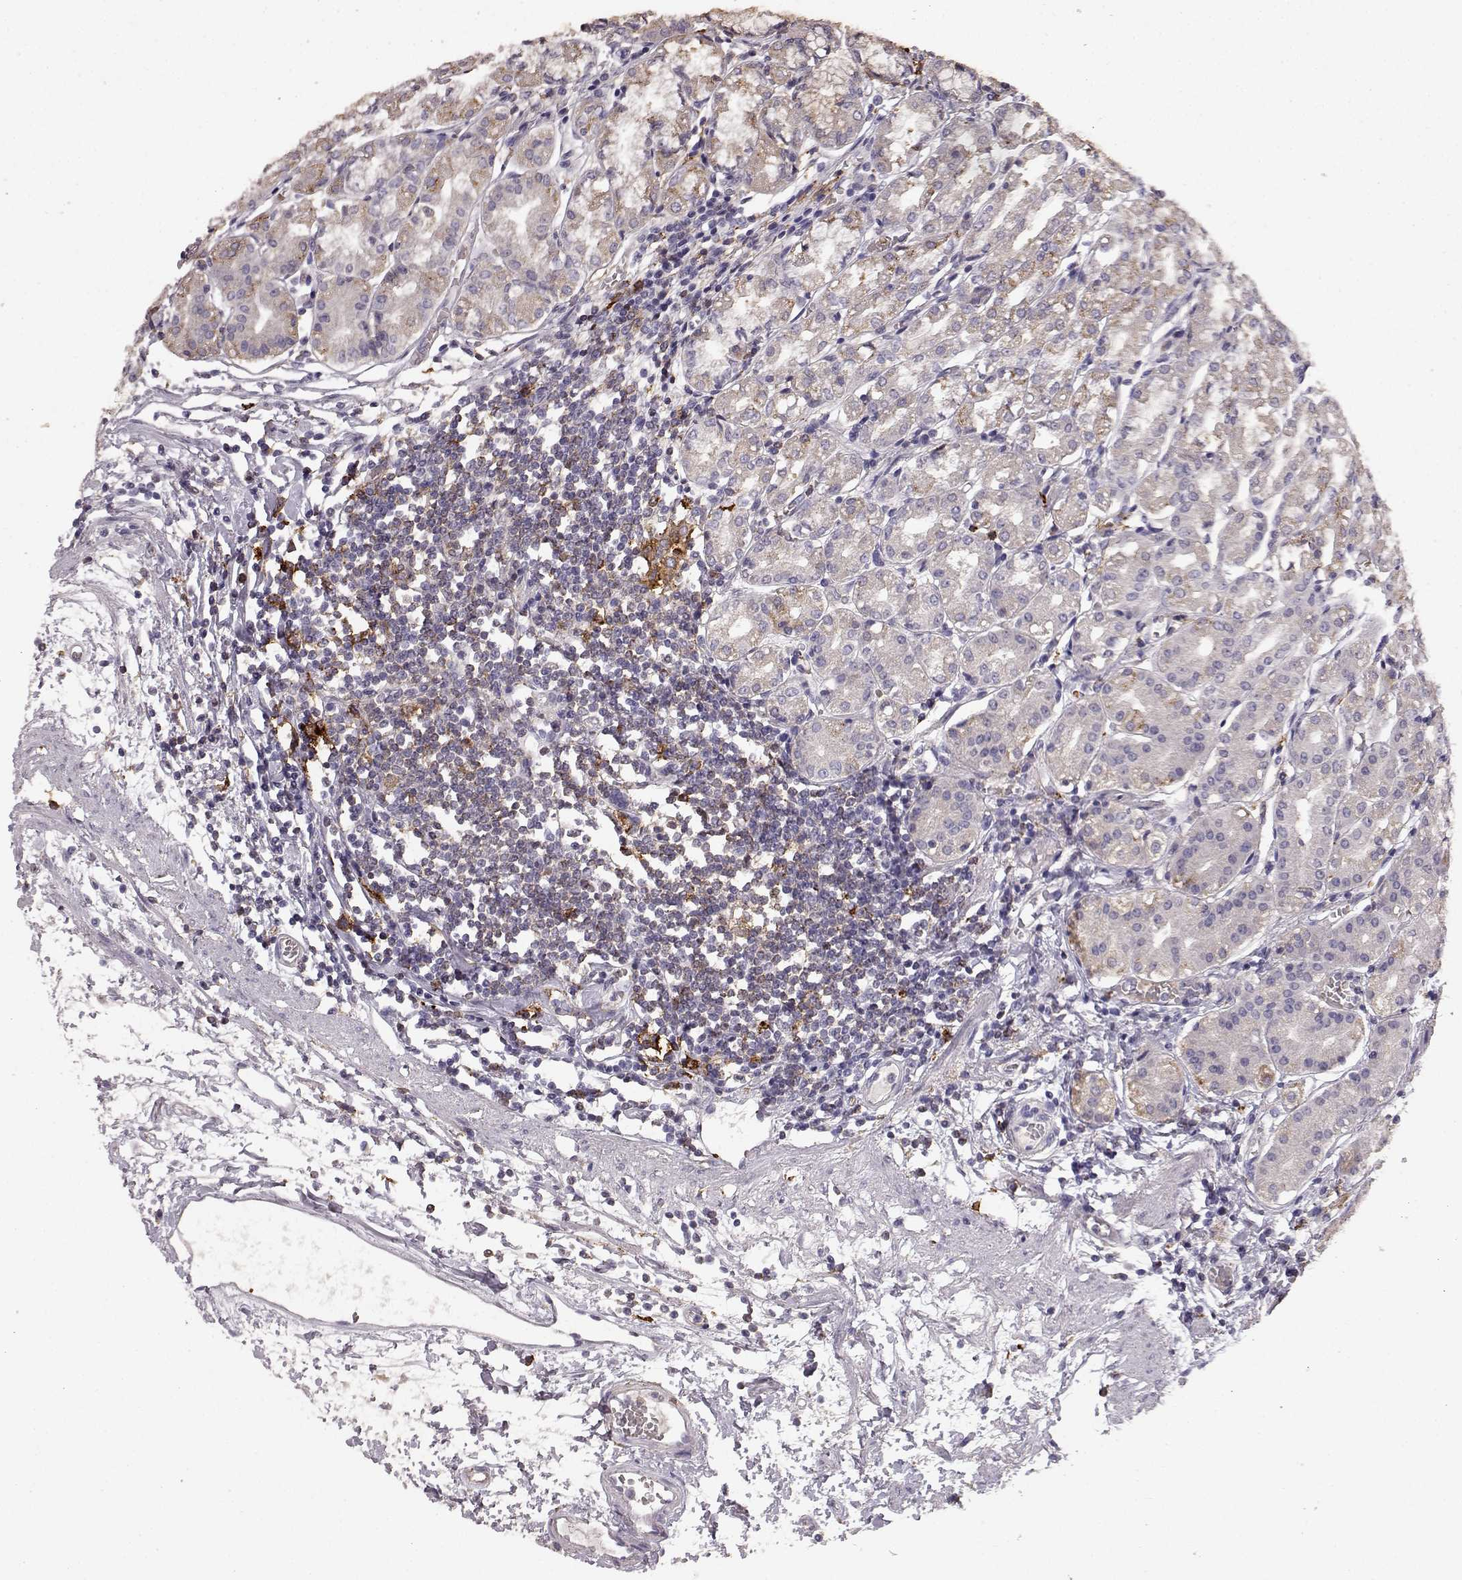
{"staining": {"intensity": "negative", "quantity": "none", "location": "none"}, "tissue": "stomach", "cell_type": "Glandular cells", "image_type": "normal", "snomed": [{"axis": "morphology", "description": "Normal tissue, NOS"}, {"axis": "topography", "description": "Skeletal muscle"}, {"axis": "topography", "description": "Stomach"}], "caption": "This is an immunohistochemistry (IHC) histopathology image of normal stomach. There is no positivity in glandular cells.", "gene": "CCNF", "patient": {"sex": "female", "age": 57}}